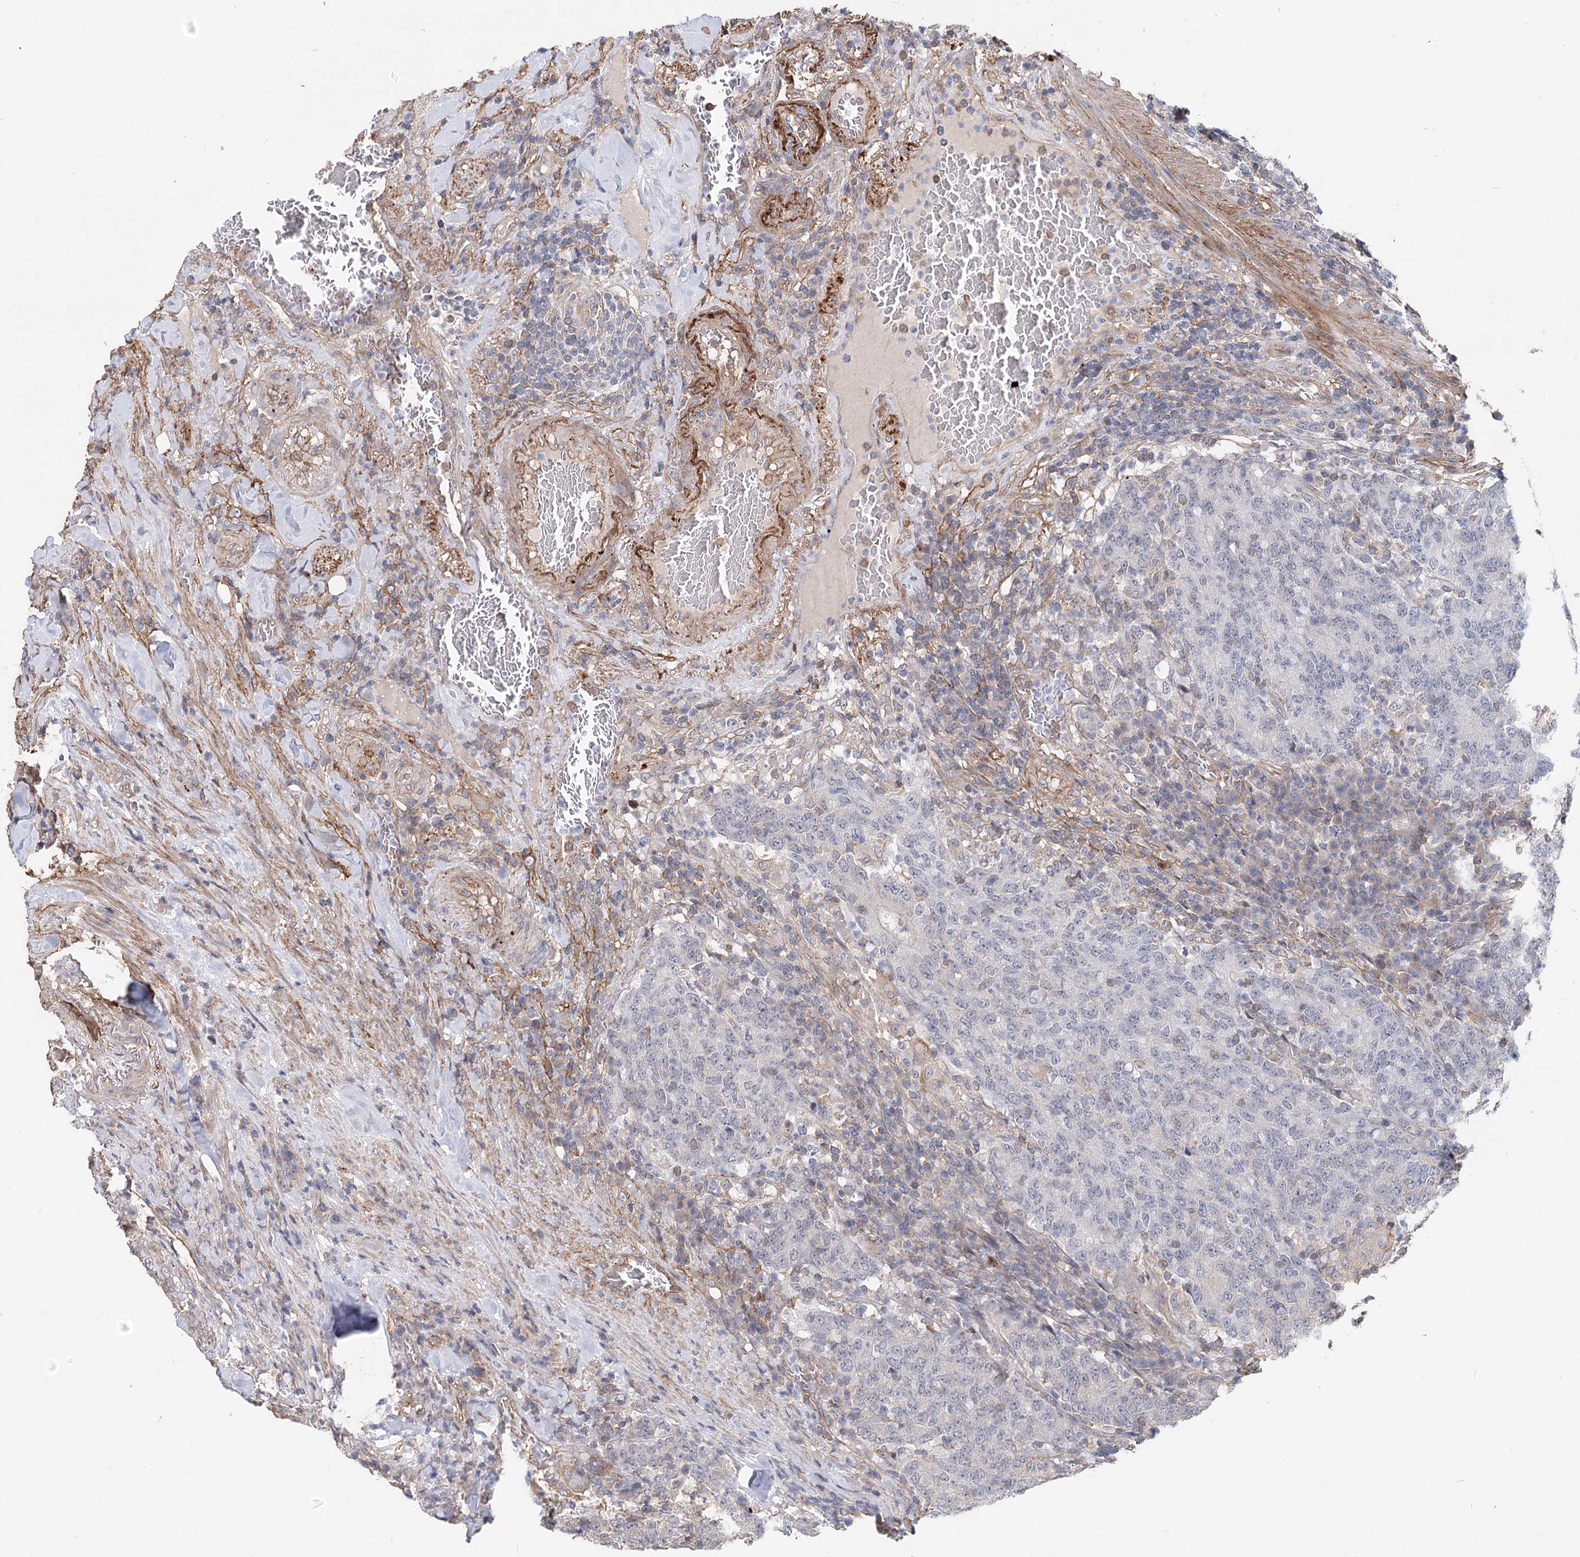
{"staining": {"intensity": "negative", "quantity": "none", "location": "none"}, "tissue": "colorectal cancer", "cell_type": "Tumor cells", "image_type": "cancer", "snomed": [{"axis": "morphology", "description": "Normal tissue, NOS"}, {"axis": "morphology", "description": "Adenocarcinoma, NOS"}, {"axis": "topography", "description": "Colon"}], "caption": "This image is of adenocarcinoma (colorectal) stained with immunohistochemistry (IHC) to label a protein in brown with the nuclei are counter-stained blue. There is no expression in tumor cells.", "gene": "TMEM218", "patient": {"sex": "female", "age": 75}}